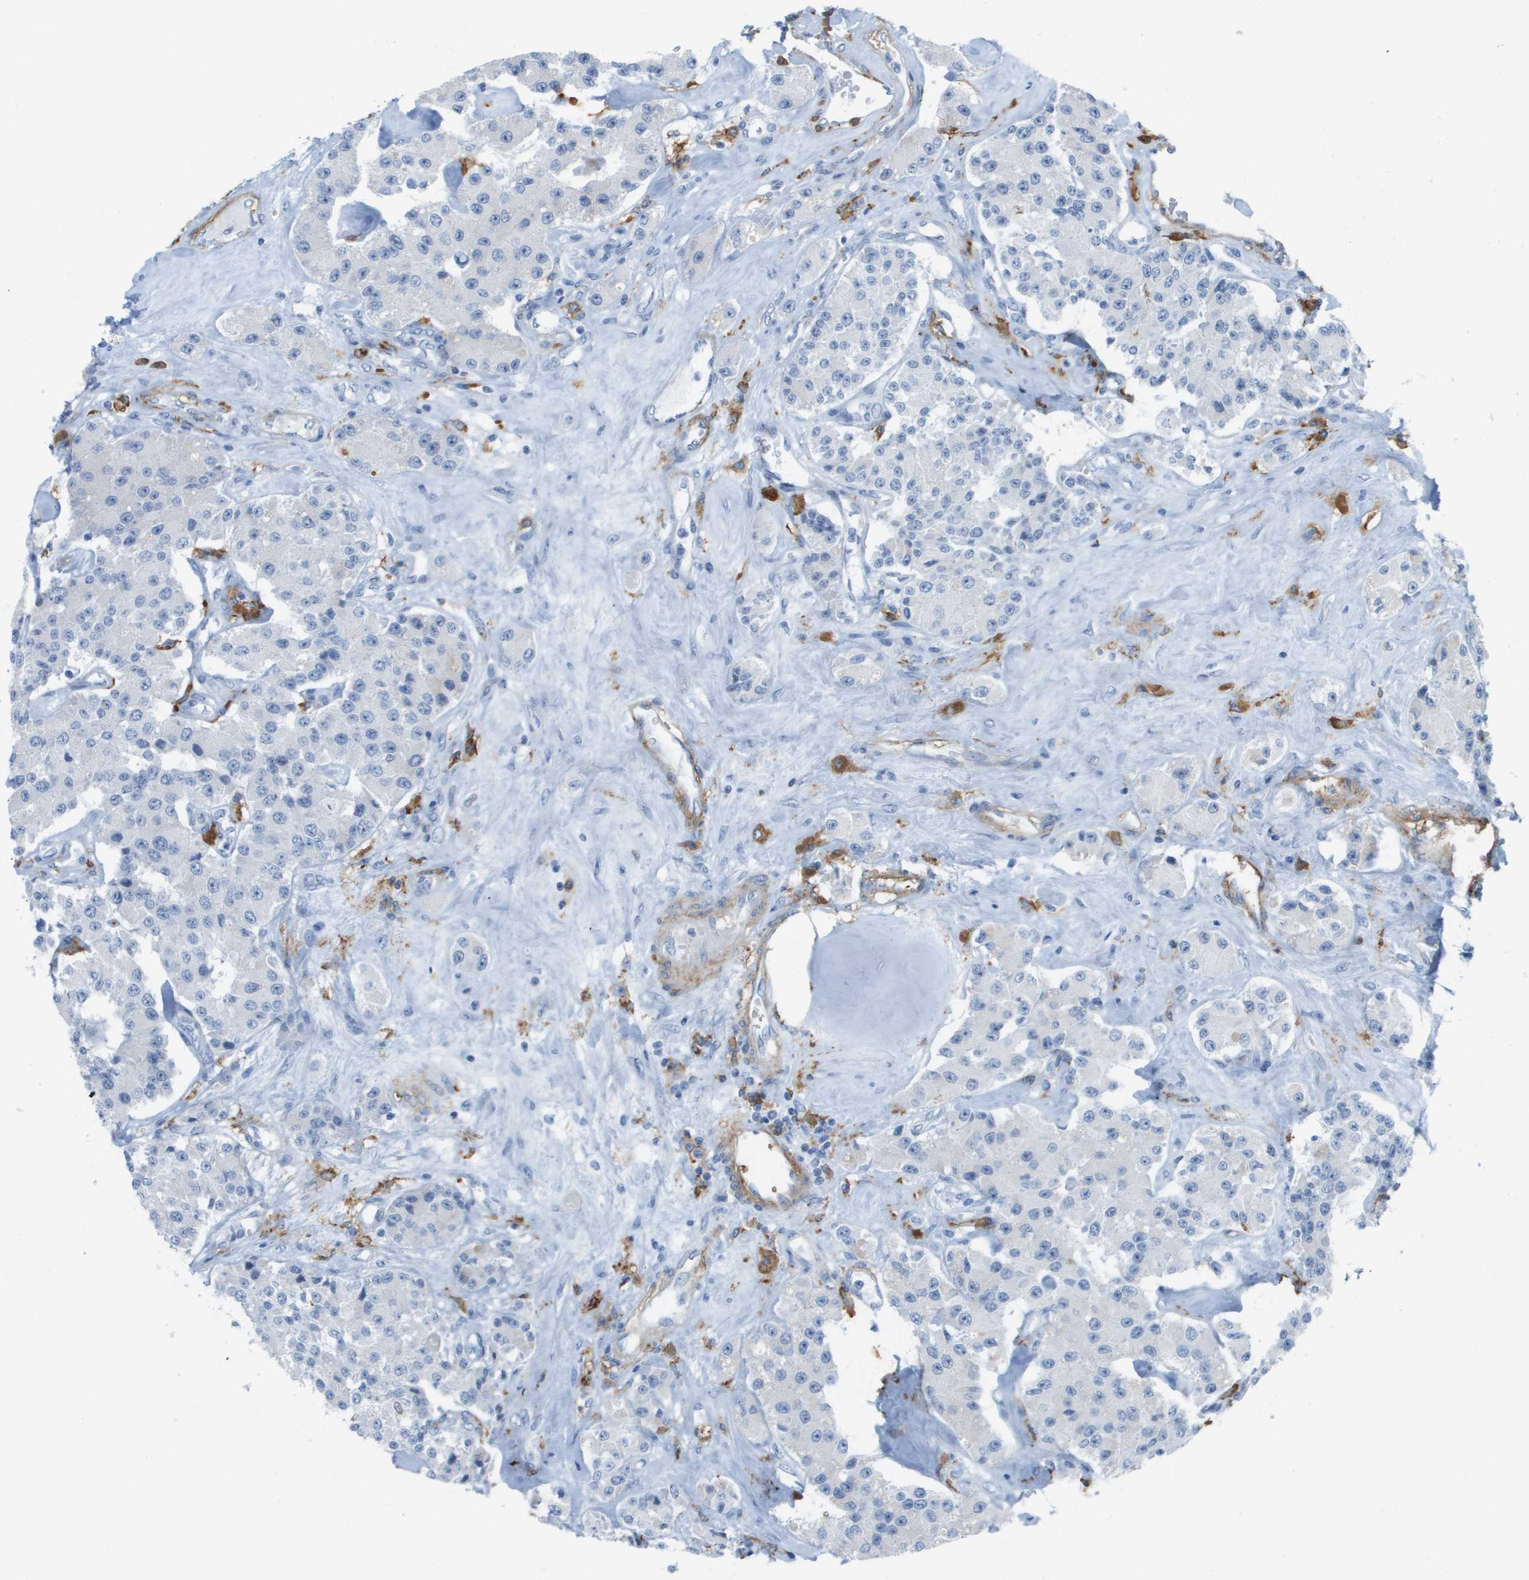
{"staining": {"intensity": "negative", "quantity": "none", "location": "none"}, "tissue": "carcinoid", "cell_type": "Tumor cells", "image_type": "cancer", "snomed": [{"axis": "morphology", "description": "Carcinoid, malignant, NOS"}, {"axis": "topography", "description": "Pancreas"}], "caption": "IHC of human malignant carcinoid reveals no expression in tumor cells. Brightfield microscopy of immunohistochemistry (IHC) stained with DAB (3,3'-diaminobenzidine) (brown) and hematoxylin (blue), captured at high magnification.", "gene": "ZBTB43", "patient": {"sex": "male", "age": 41}}